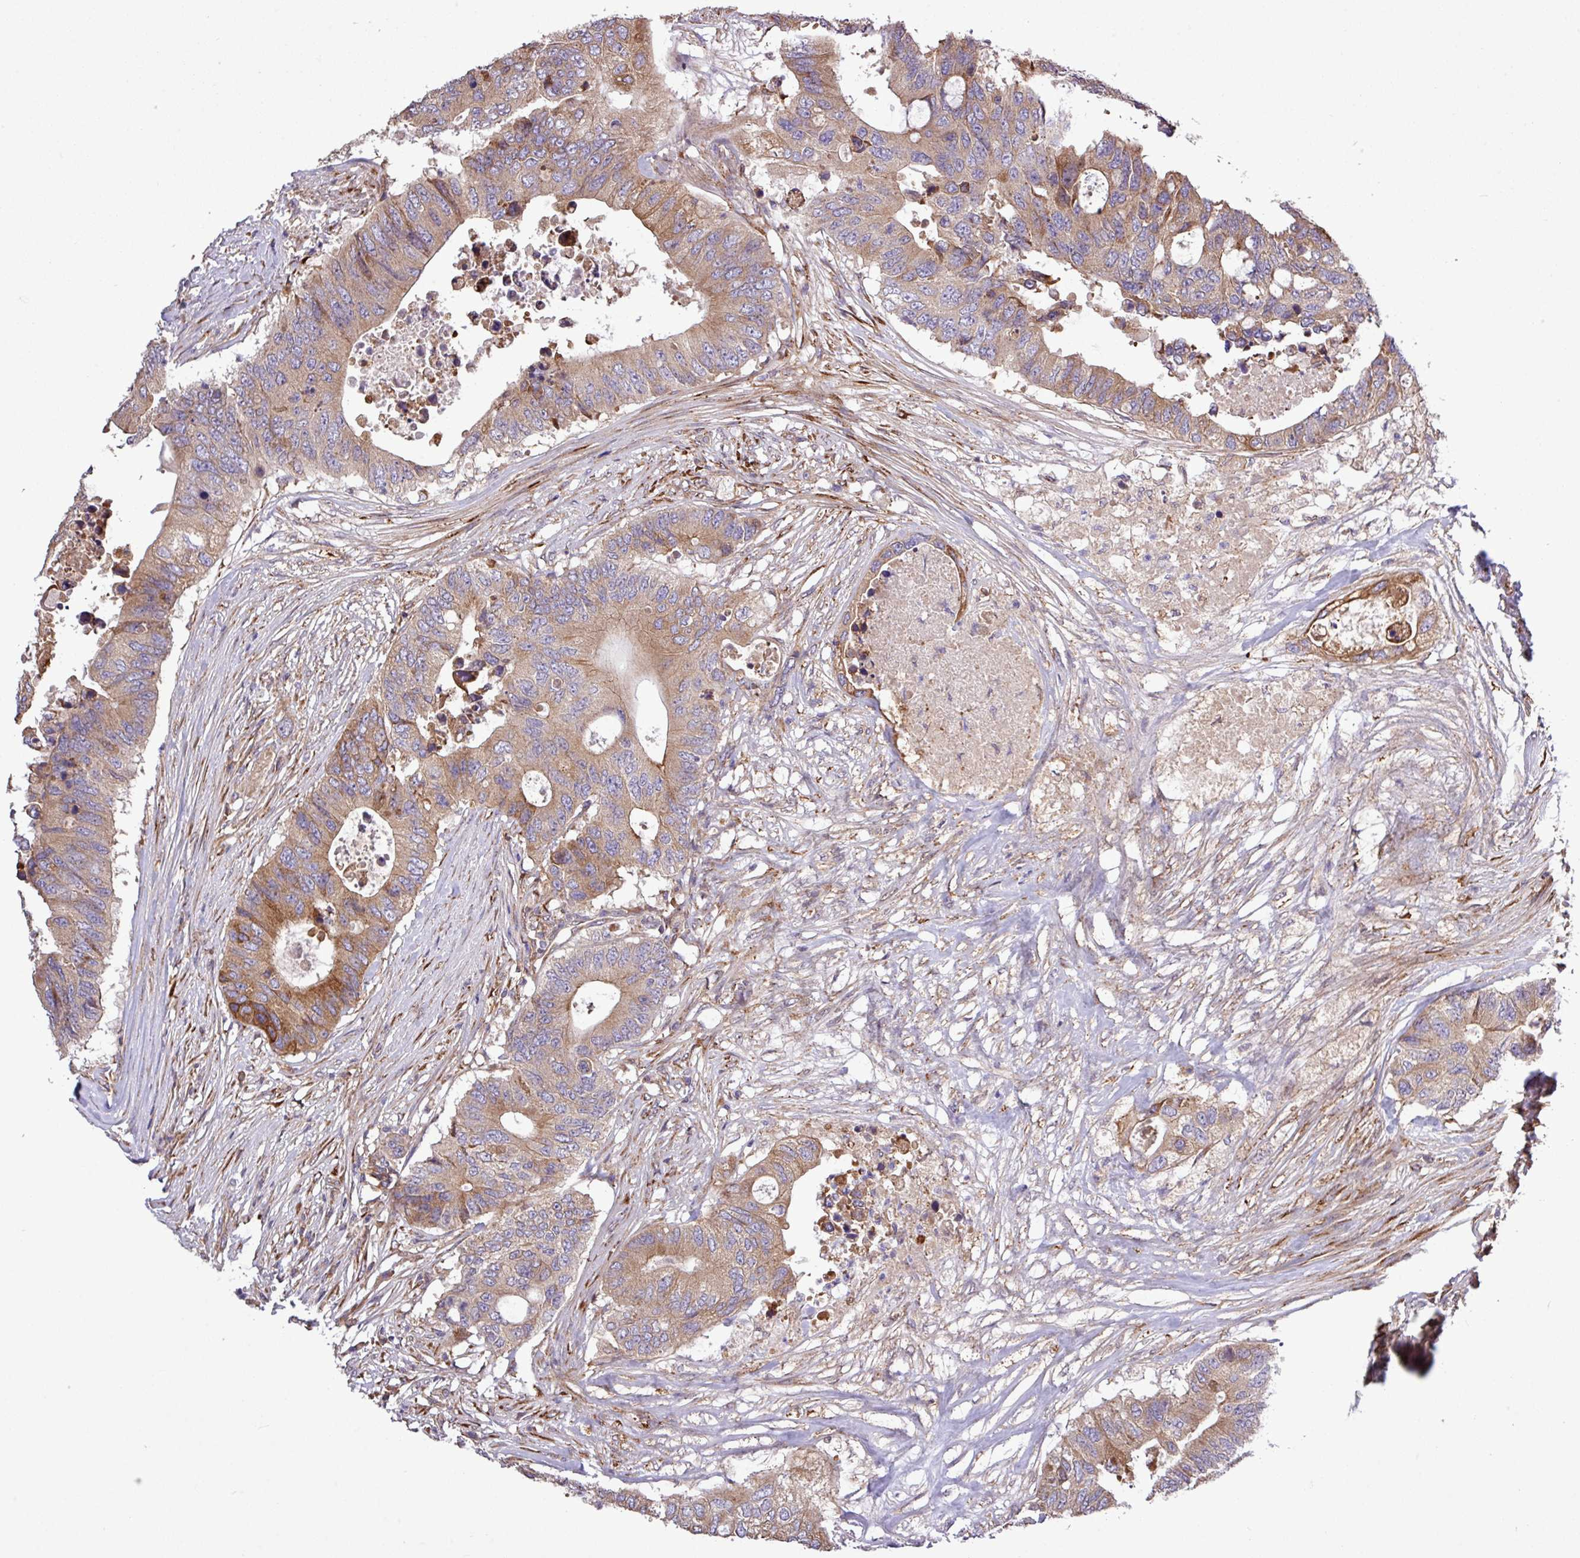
{"staining": {"intensity": "moderate", "quantity": "25%-75%", "location": "cytoplasmic/membranous"}, "tissue": "colorectal cancer", "cell_type": "Tumor cells", "image_type": "cancer", "snomed": [{"axis": "morphology", "description": "Adenocarcinoma, NOS"}, {"axis": "topography", "description": "Colon"}], "caption": "A brown stain shows moderate cytoplasmic/membranous staining of a protein in human adenocarcinoma (colorectal) tumor cells.", "gene": "MEGF6", "patient": {"sex": "male", "age": 71}}